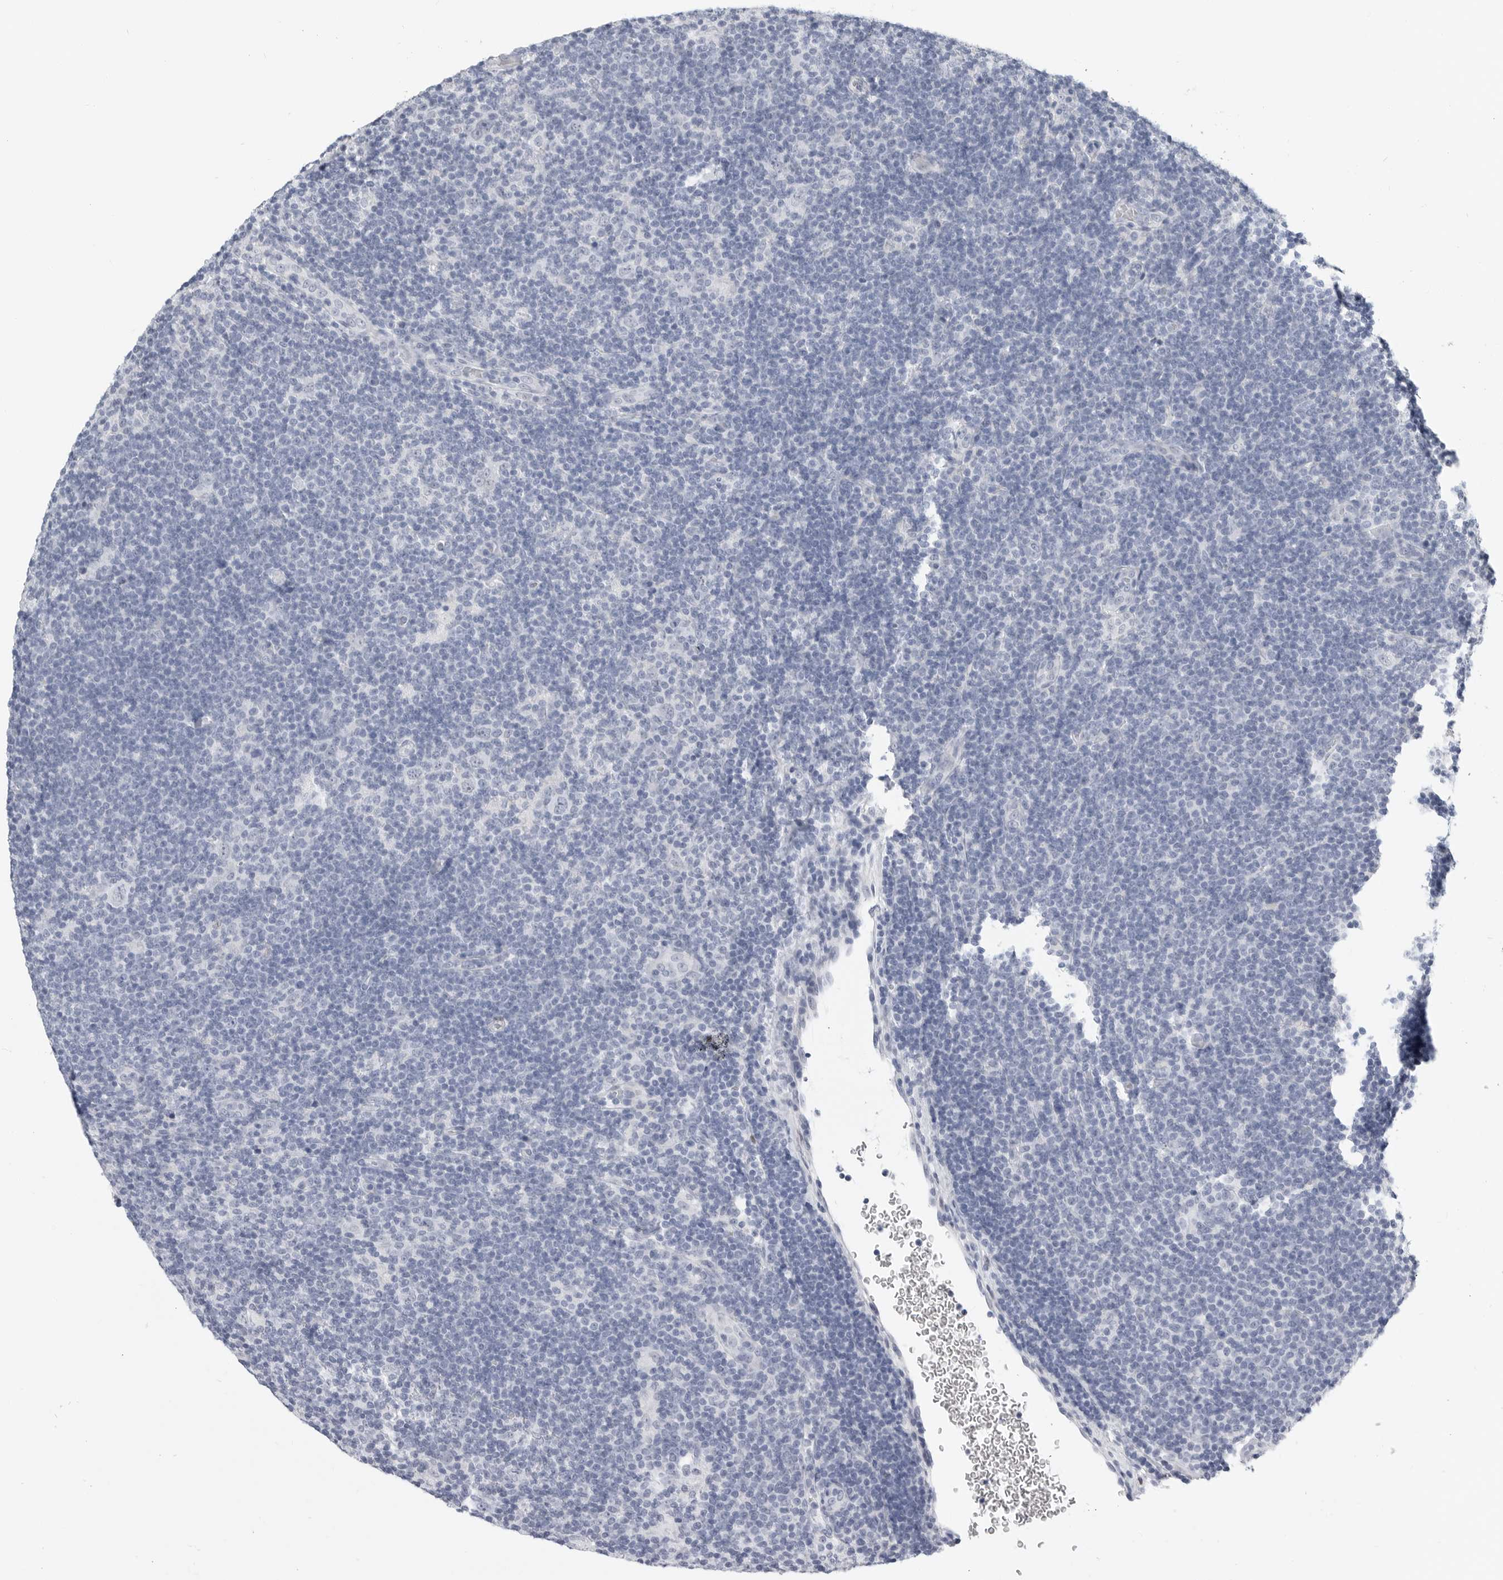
{"staining": {"intensity": "negative", "quantity": "none", "location": "none"}, "tissue": "lymphoma", "cell_type": "Tumor cells", "image_type": "cancer", "snomed": [{"axis": "morphology", "description": "Hodgkin's disease, NOS"}, {"axis": "topography", "description": "Lymph node"}], "caption": "Immunohistochemical staining of lymphoma demonstrates no significant staining in tumor cells. (IHC, brightfield microscopy, high magnification).", "gene": "PLN", "patient": {"sex": "female", "age": 57}}